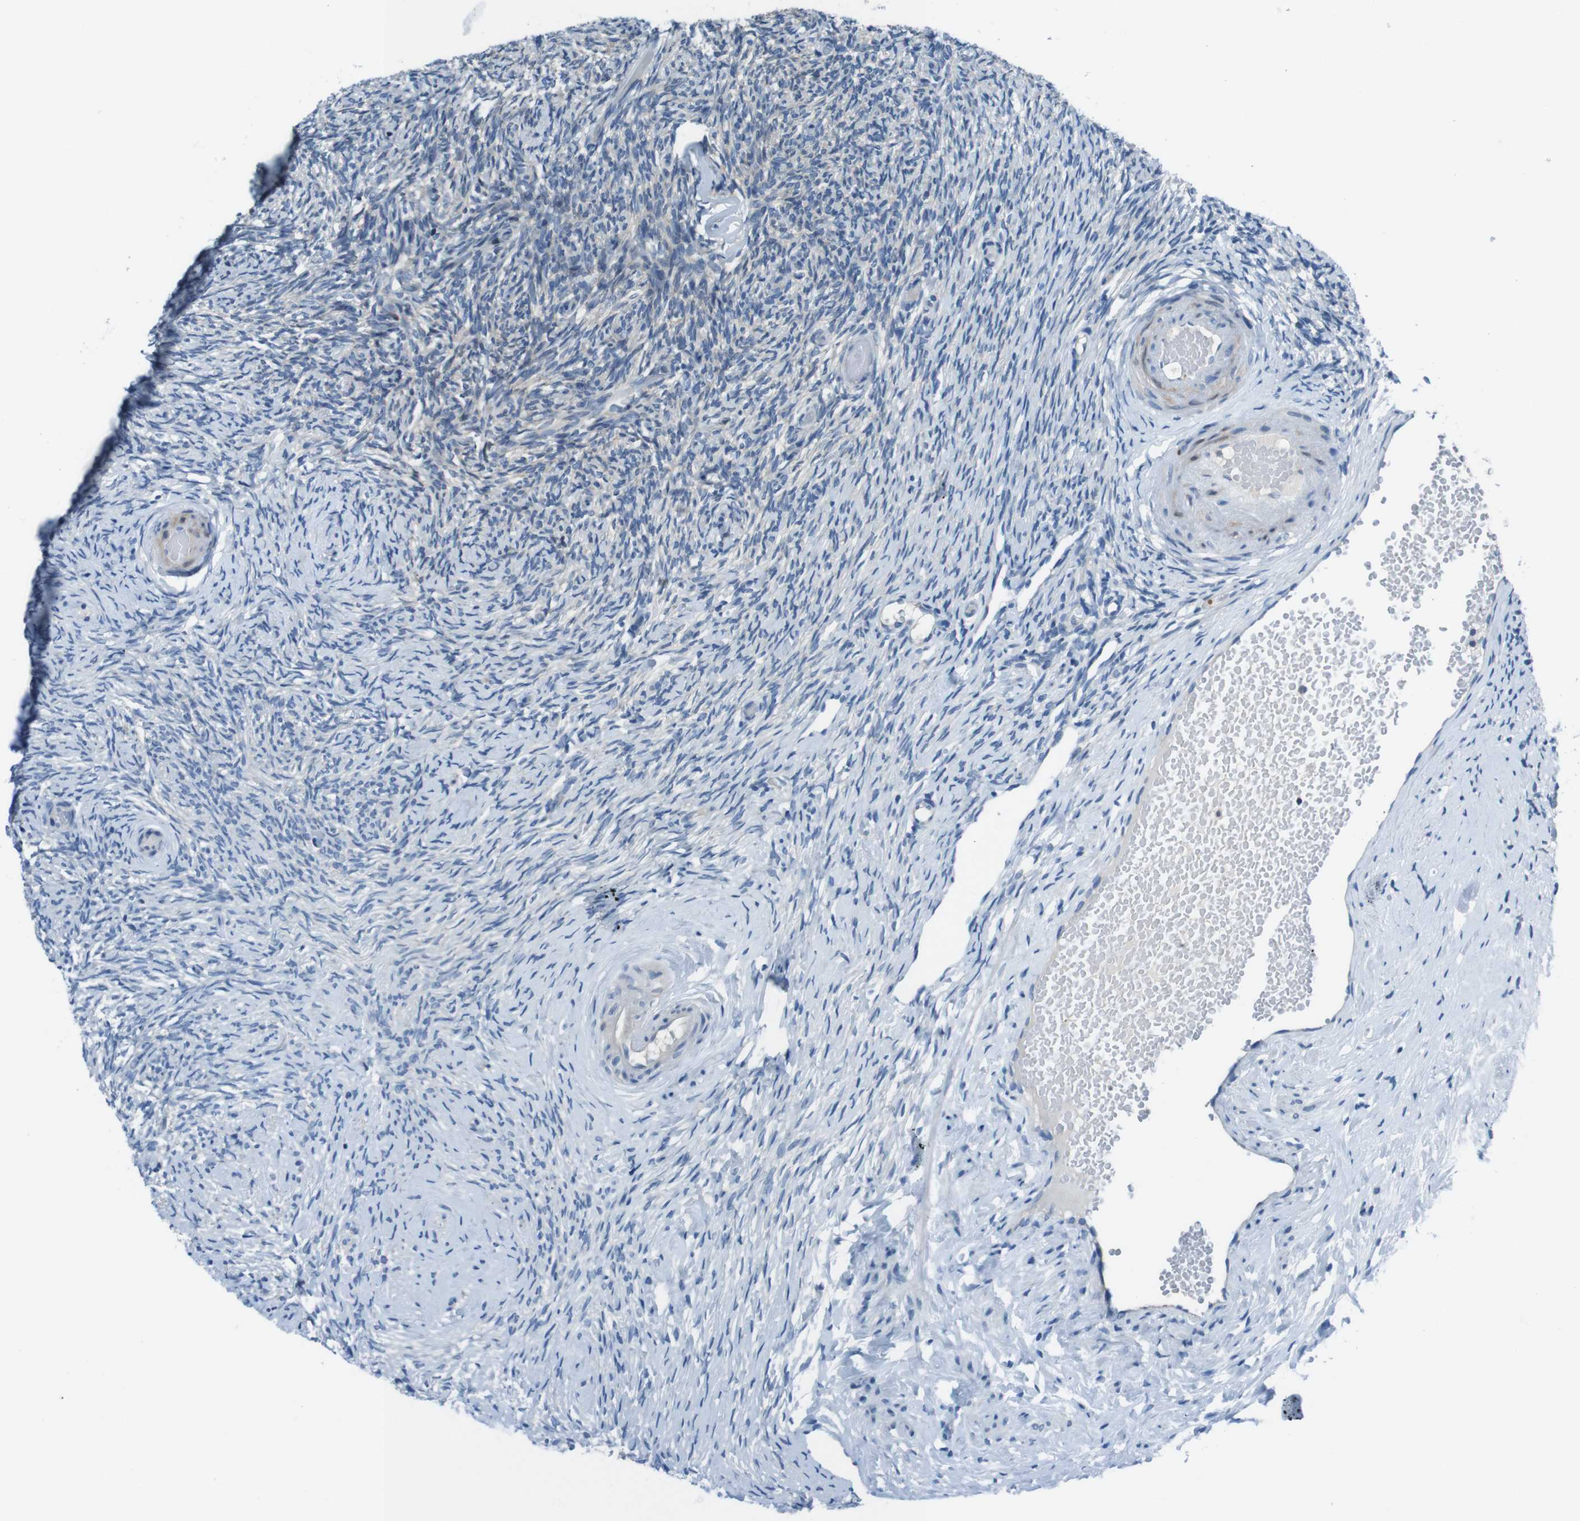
{"staining": {"intensity": "negative", "quantity": "none", "location": "none"}, "tissue": "ovary", "cell_type": "Follicle cells", "image_type": "normal", "snomed": [{"axis": "morphology", "description": "Normal tissue, NOS"}, {"axis": "topography", "description": "Ovary"}], "caption": "IHC of normal ovary shows no expression in follicle cells.", "gene": "NANOS2", "patient": {"sex": "female", "age": 60}}